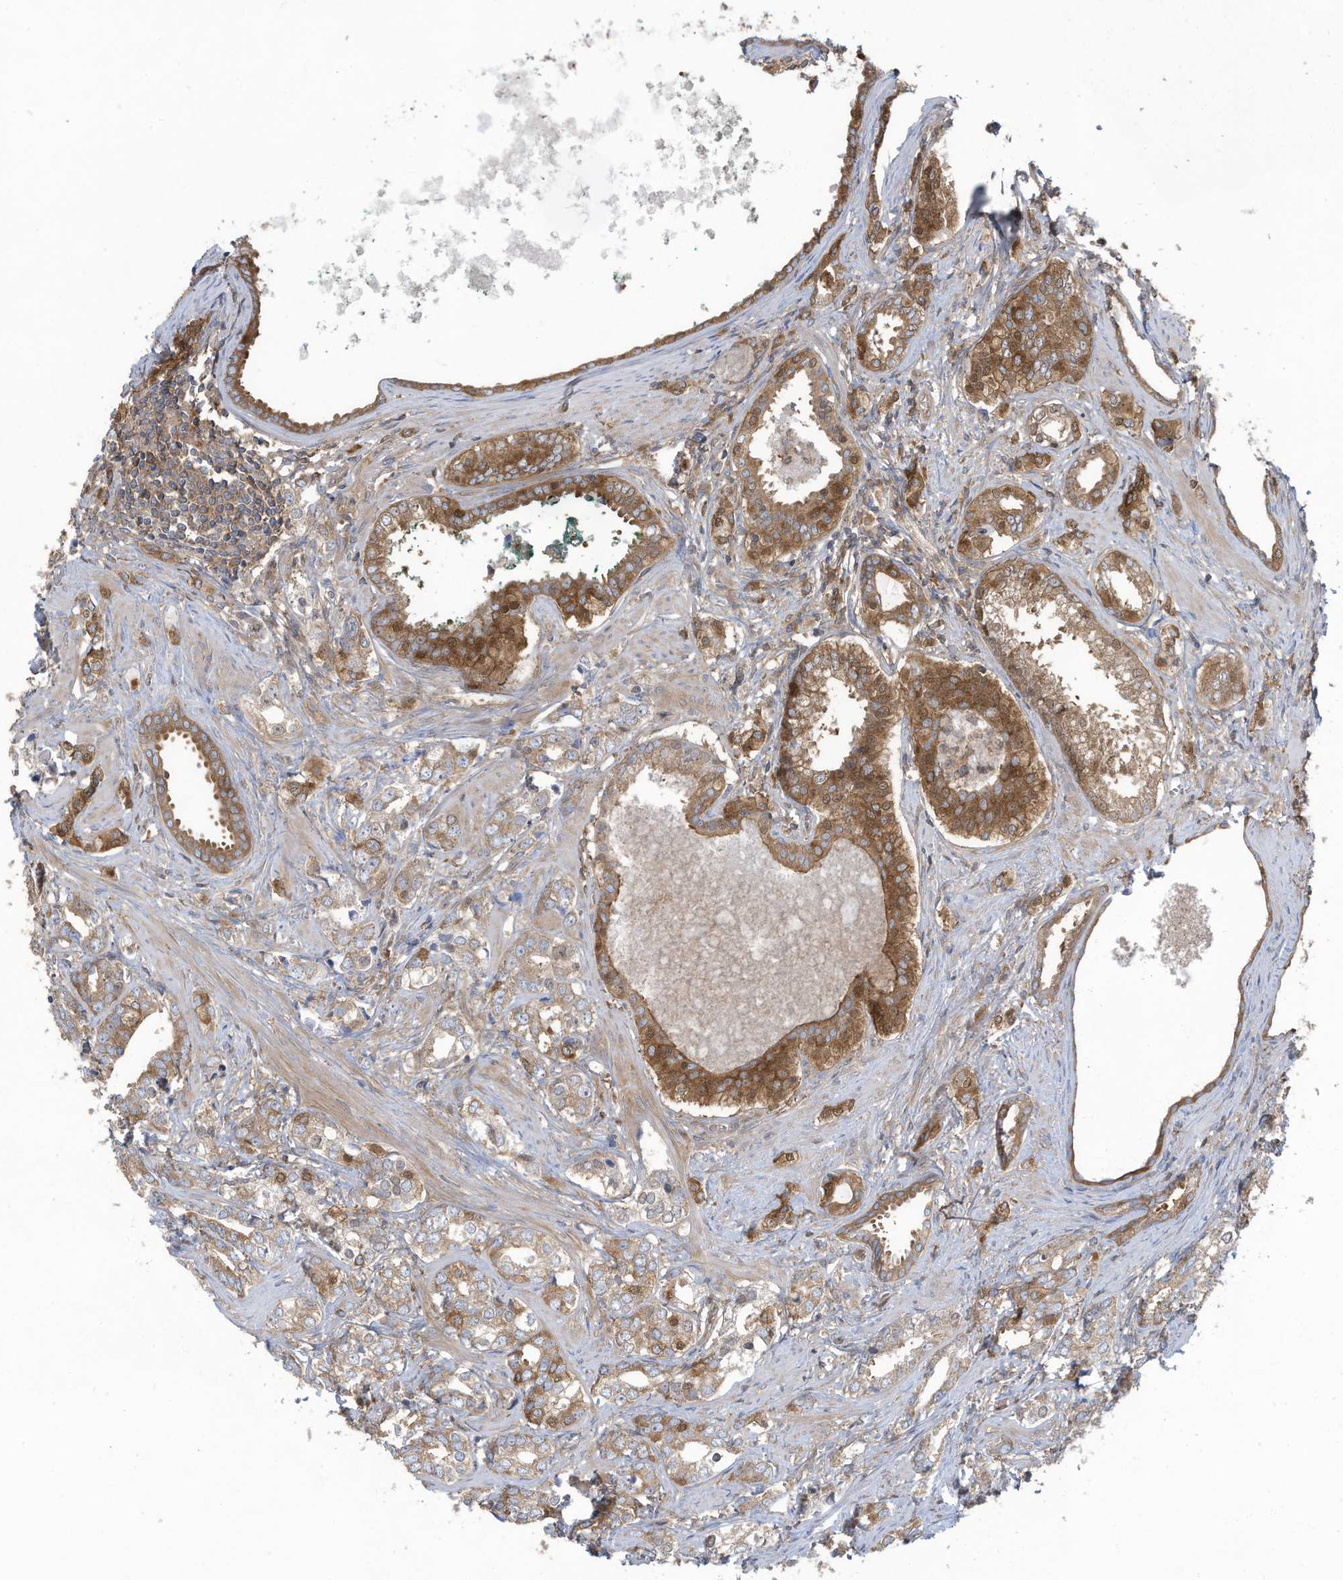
{"staining": {"intensity": "moderate", "quantity": ">75%", "location": "cytoplasmic/membranous,nuclear"}, "tissue": "prostate cancer", "cell_type": "Tumor cells", "image_type": "cancer", "snomed": [{"axis": "morphology", "description": "Adenocarcinoma, High grade"}, {"axis": "topography", "description": "Prostate"}], "caption": "Prostate cancer stained with immunohistochemistry exhibits moderate cytoplasmic/membranous and nuclear positivity in about >75% of tumor cells. Using DAB (brown) and hematoxylin (blue) stains, captured at high magnification using brightfield microscopy.", "gene": "OLA1", "patient": {"sex": "male", "age": 62}}